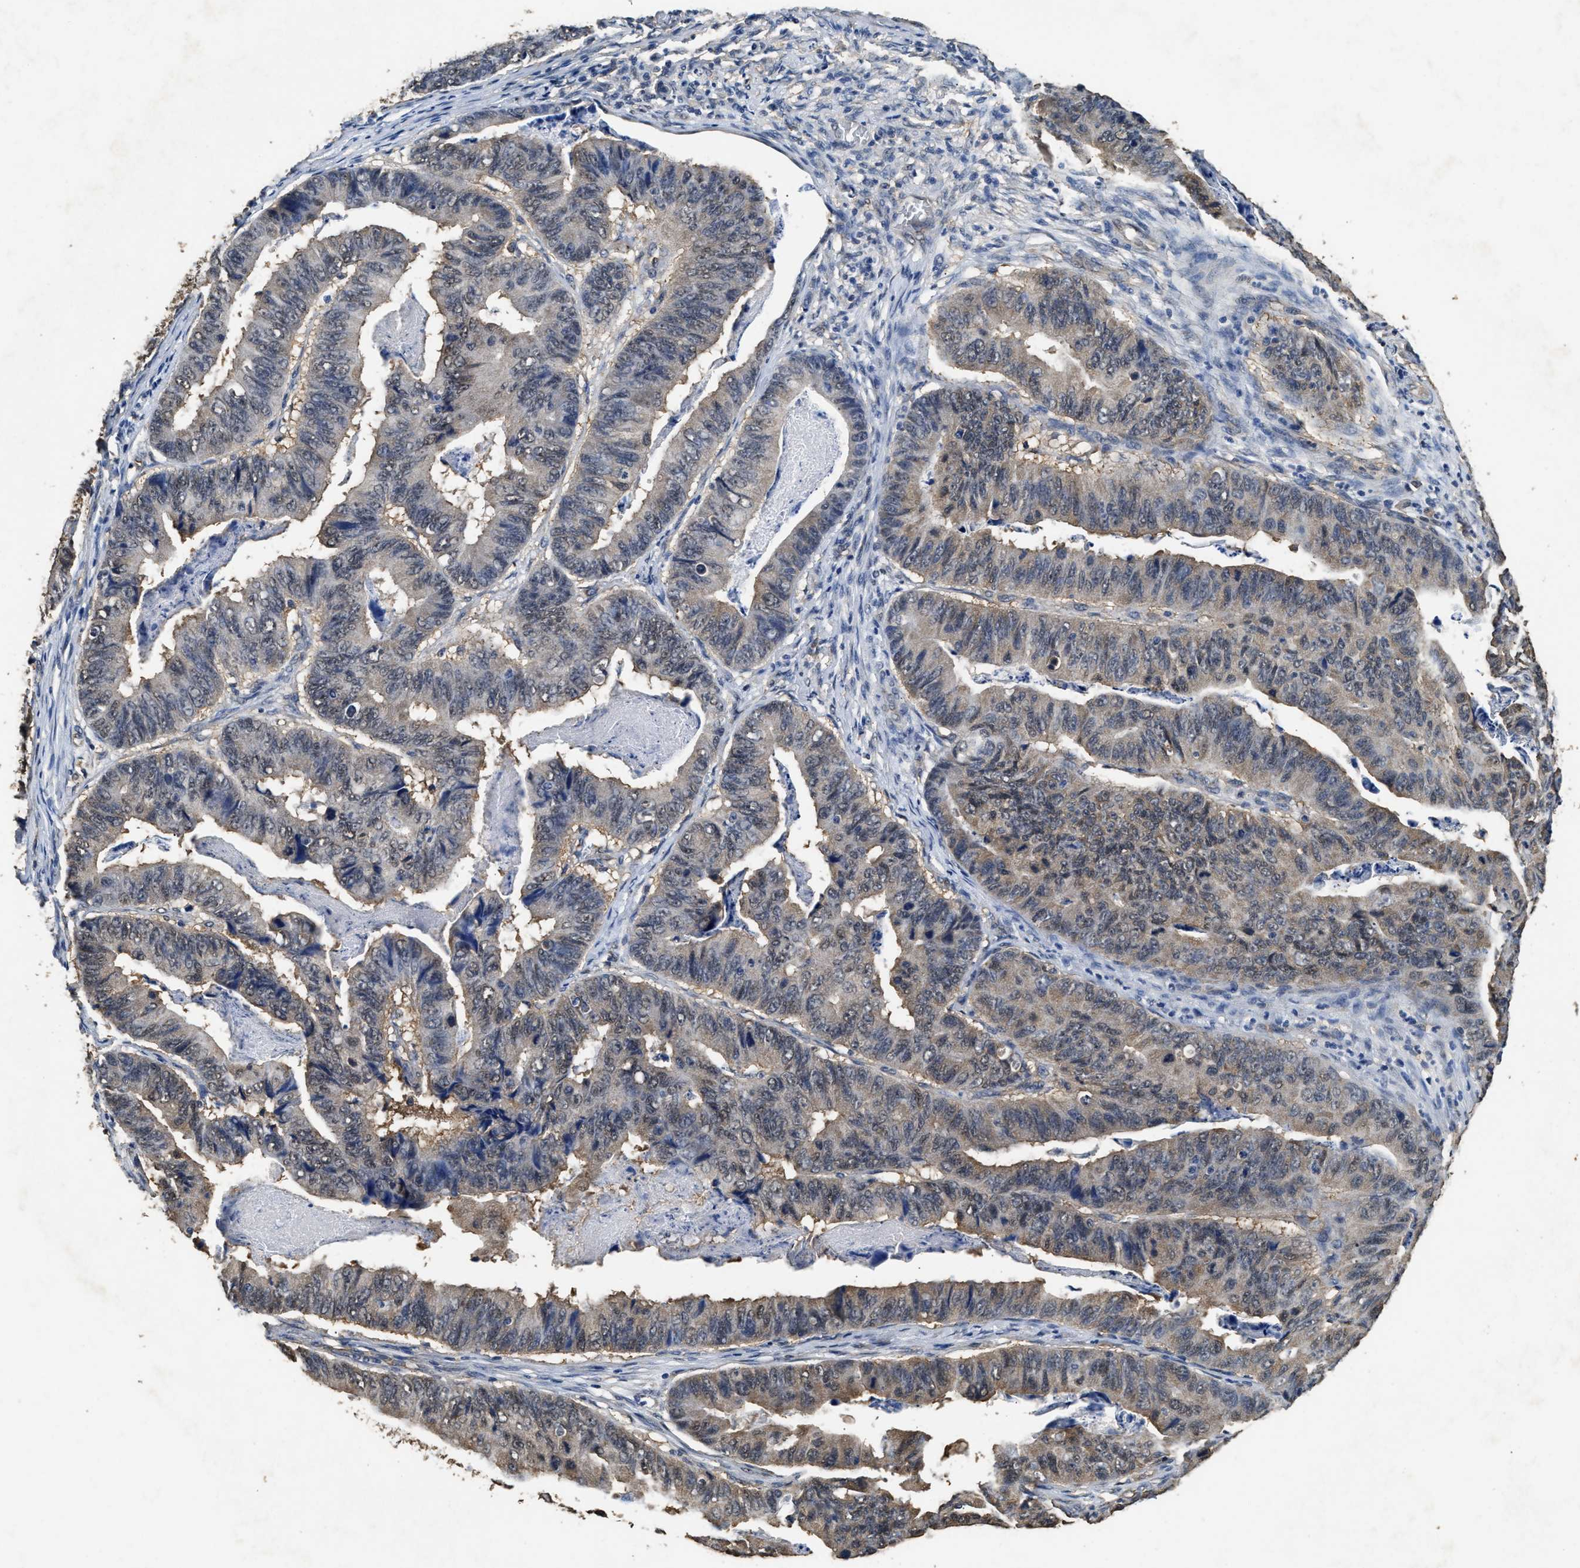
{"staining": {"intensity": "weak", "quantity": ">75%", "location": "cytoplasmic/membranous,nuclear"}, "tissue": "stomach cancer", "cell_type": "Tumor cells", "image_type": "cancer", "snomed": [{"axis": "morphology", "description": "Adenocarcinoma, NOS"}, {"axis": "topography", "description": "Stomach, lower"}], "caption": "Adenocarcinoma (stomach) stained with a brown dye displays weak cytoplasmic/membranous and nuclear positive staining in about >75% of tumor cells.", "gene": "YWHAE", "patient": {"sex": "male", "age": 77}}